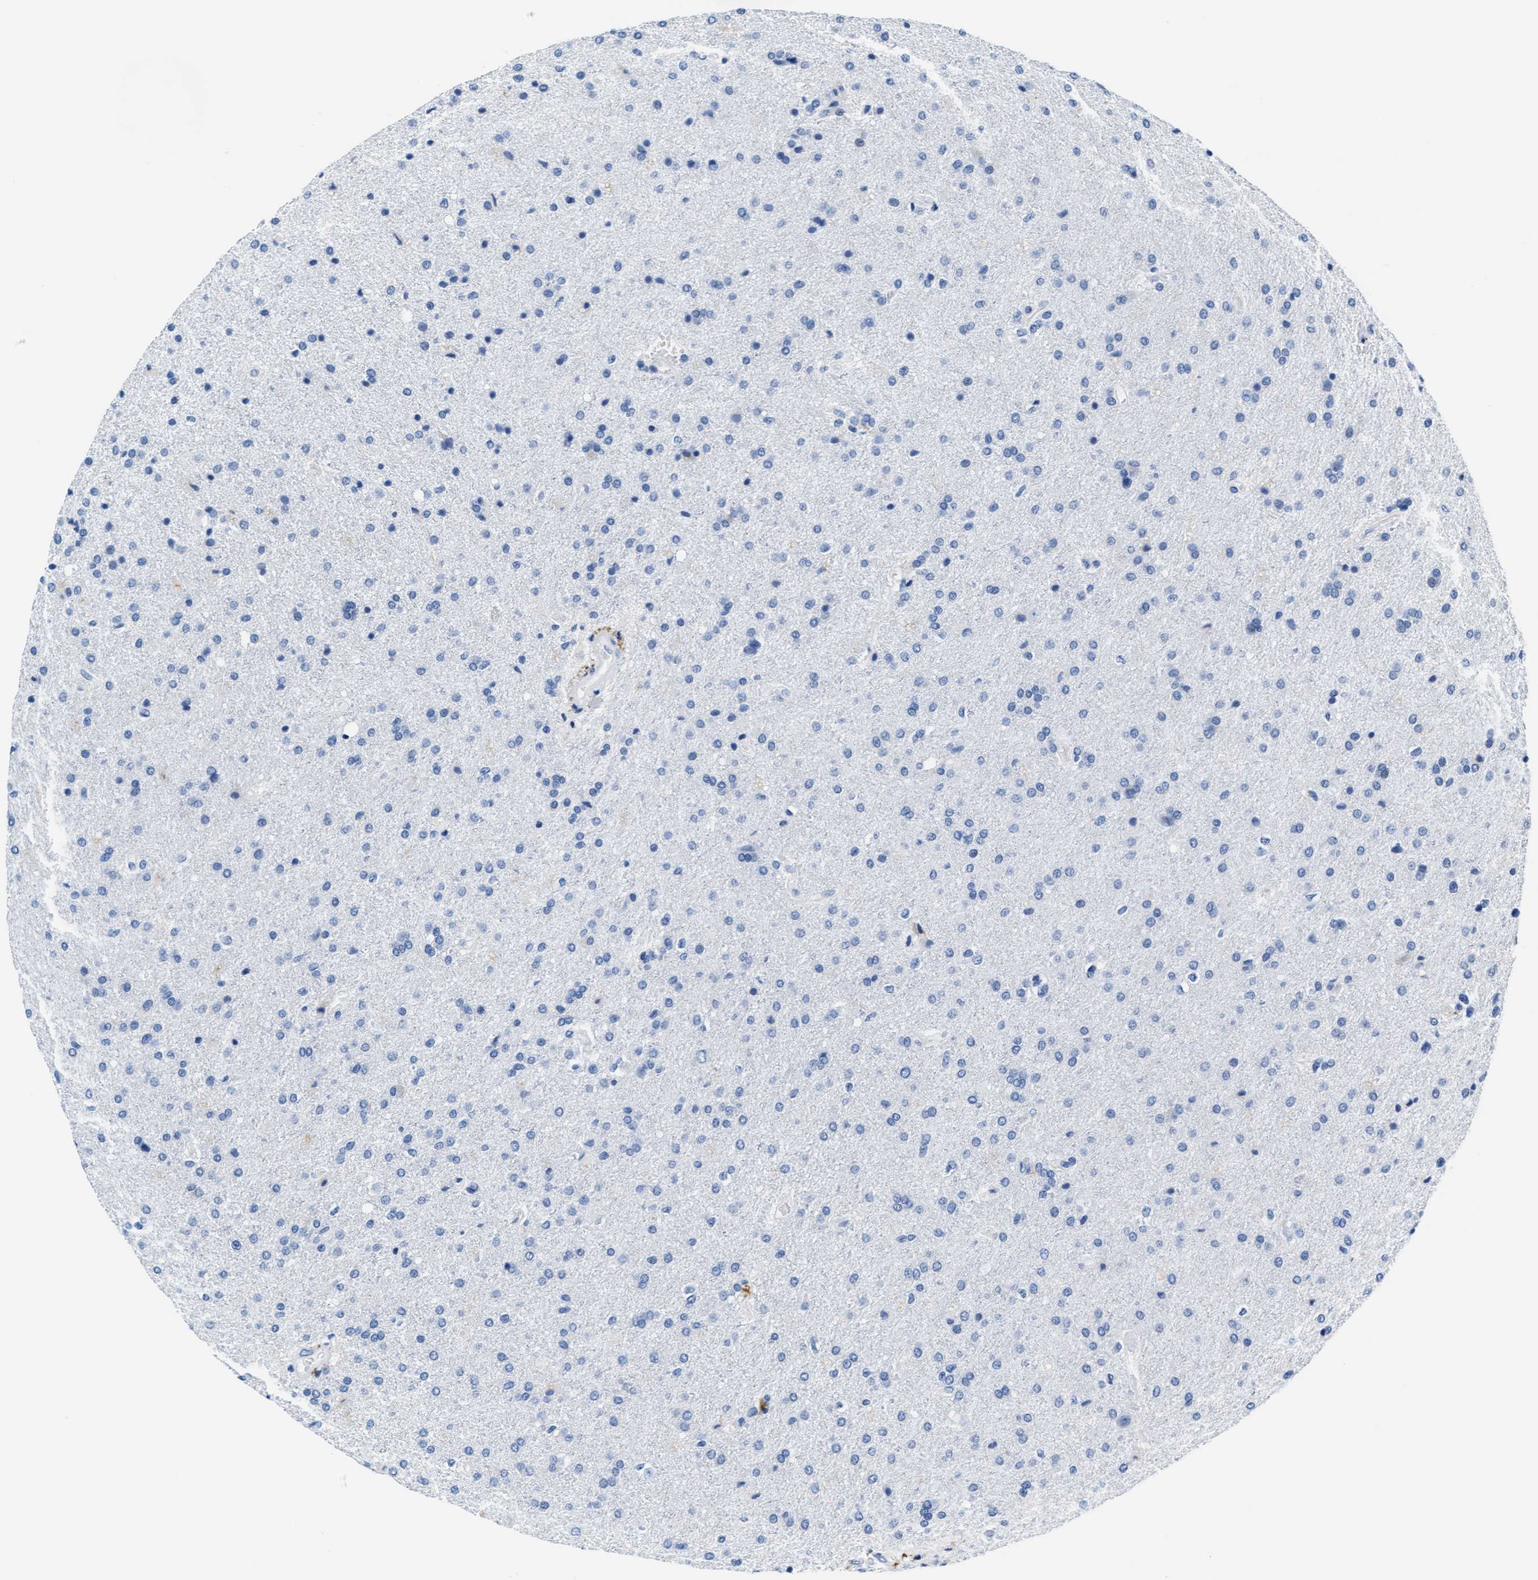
{"staining": {"intensity": "negative", "quantity": "none", "location": "none"}, "tissue": "glioma", "cell_type": "Tumor cells", "image_type": "cancer", "snomed": [{"axis": "morphology", "description": "Glioma, malignant, High grade"}, {"axis": "topography", "description": "Brain"}], "caption": "A high-resolution image shows immunohistochemistry (IHC) staining of glioma, which exhibits no significant staining in tumor cells.", "gene": "MMP8", "patient": {"sex": "male", "age": 72}}